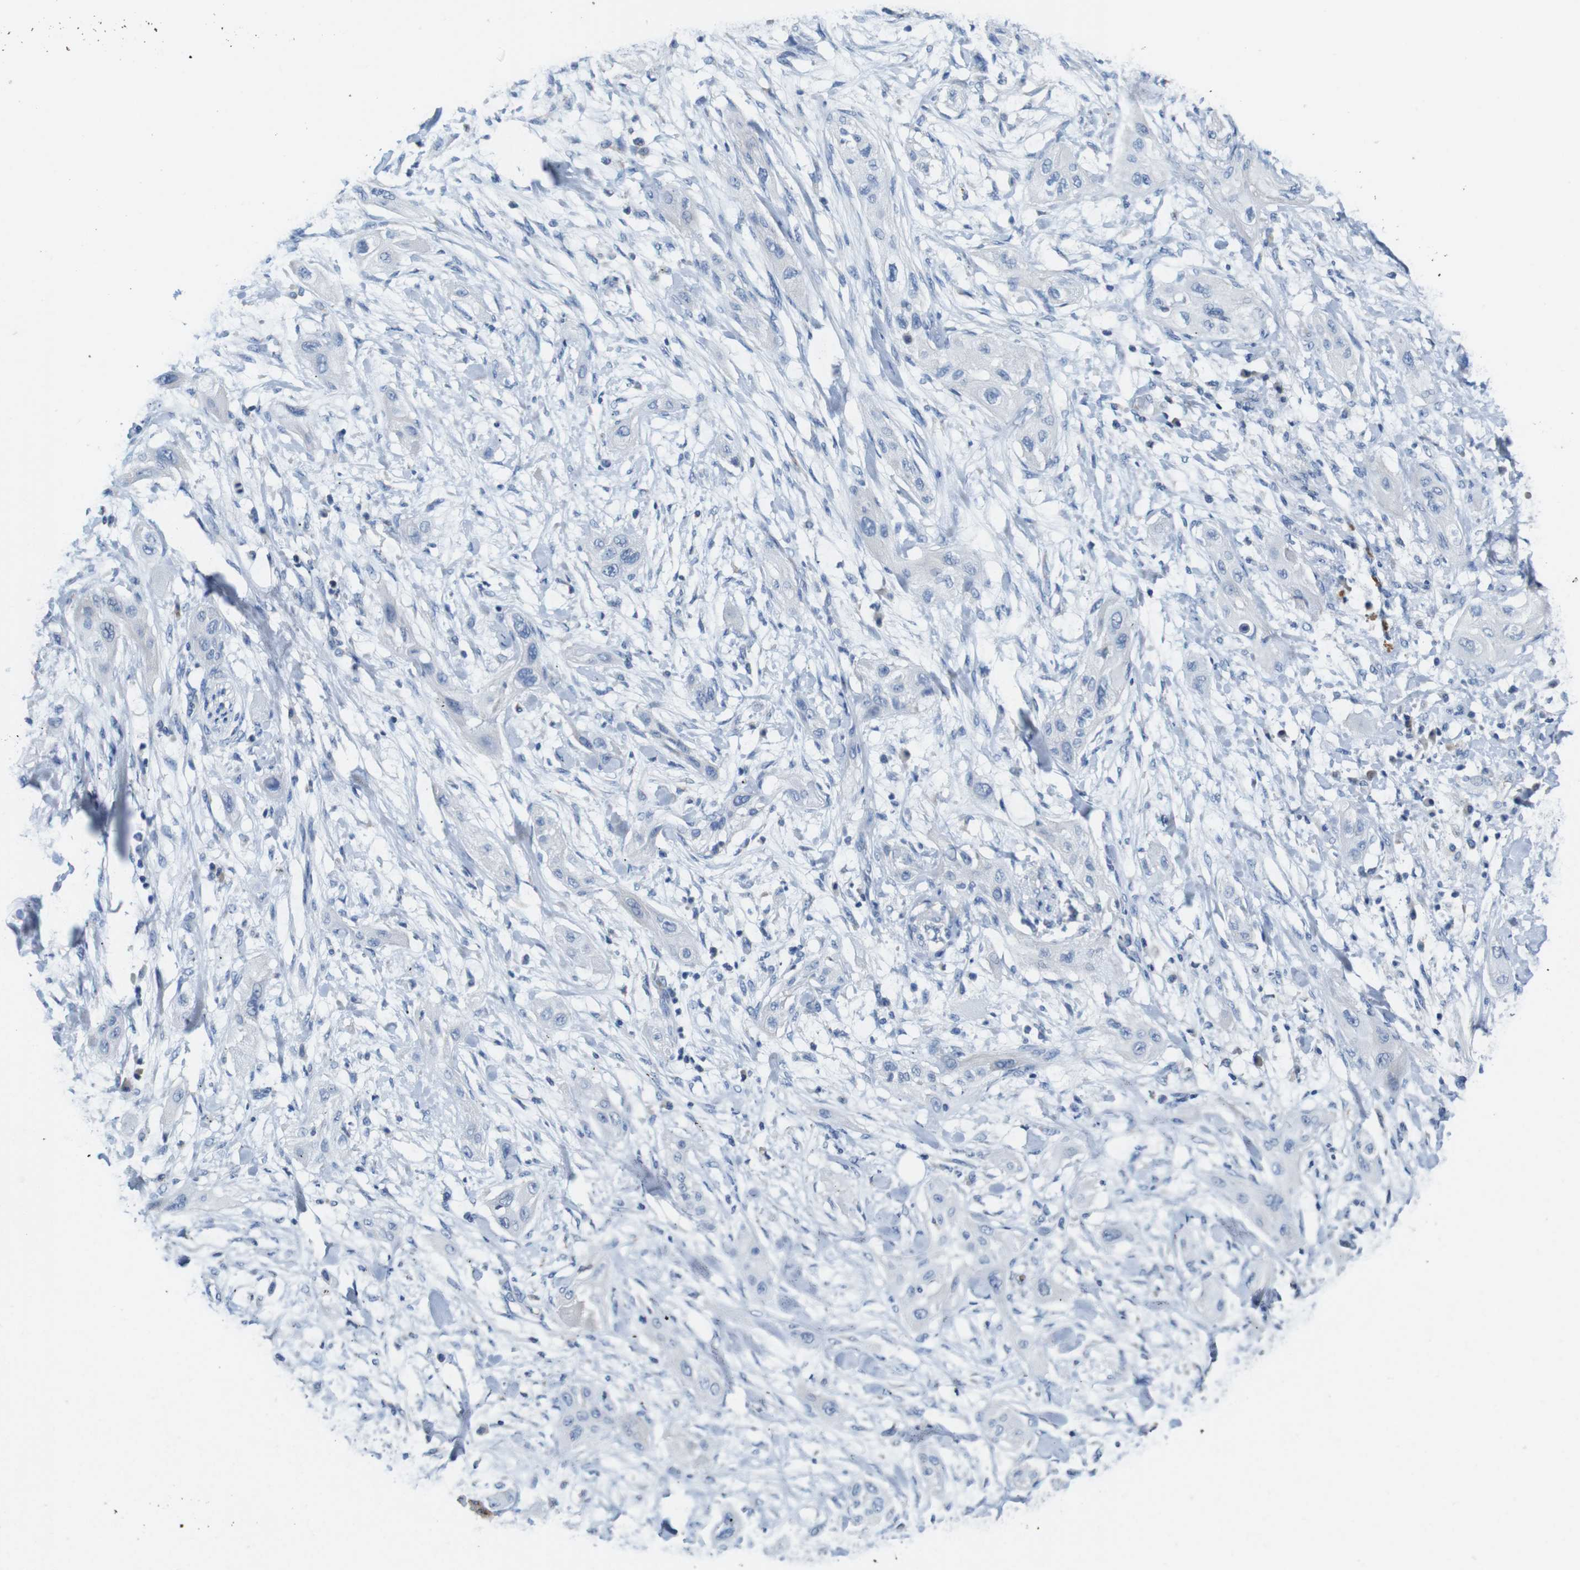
{"staining": {"intensity": "negative", "quantity": "none", "location": "none"}, "tissue": "lung cancer", "cell_type": "Tumor cells", "image_type": "cancer", "snomed": [{"axis": "morphology", "description": "Squamous cell carcinoma, NOS"}, {"axis": "topography", "description": "Lung"}], "caption": "A high-resolution micrograph shows immunohistochemistry staining of squamous cell carcinoma (lung), which demonstrates no significant staining in tumor cells.", "gene": "IGSF8", "patient": {"sex": "female", "age": 47}}